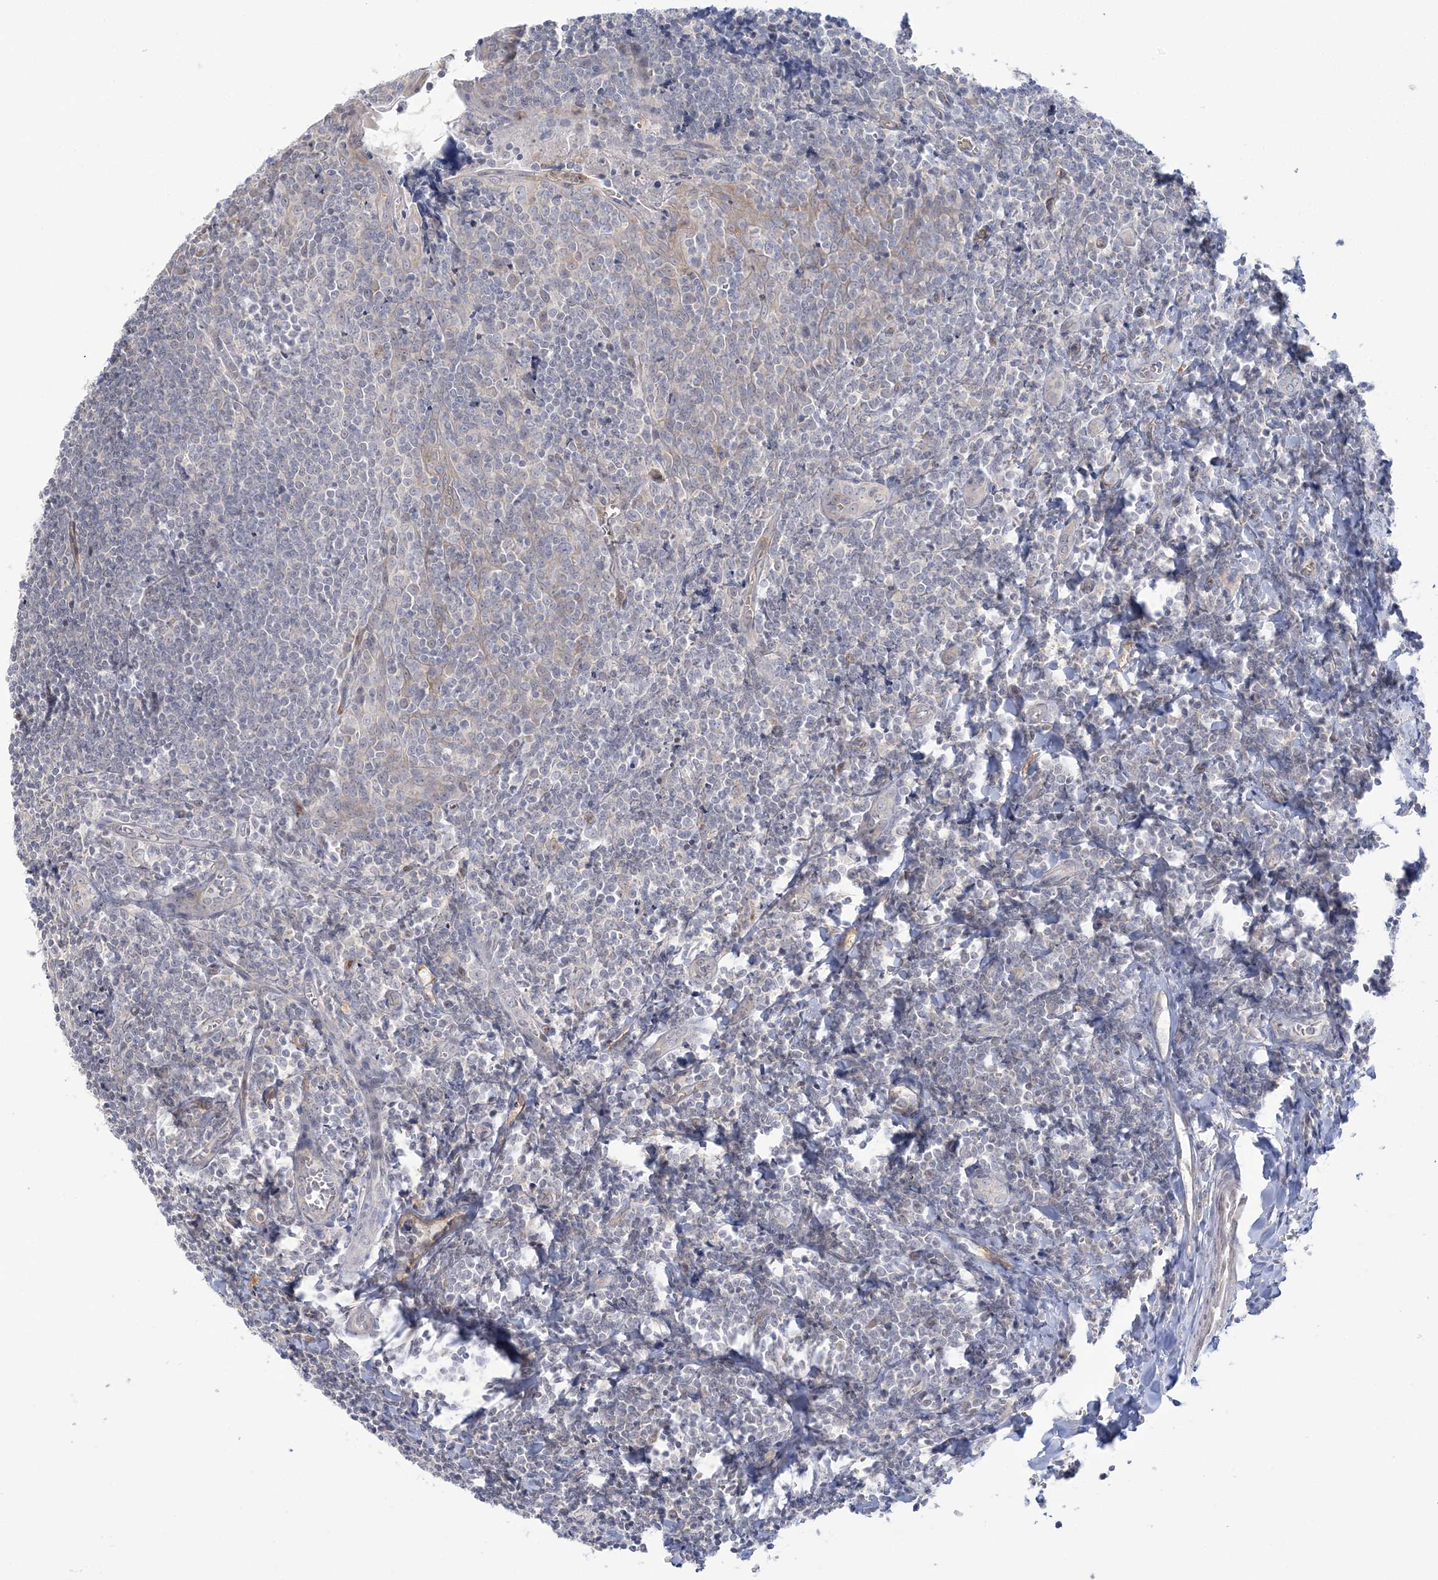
{"staining": {"intensity": "negative", "quantity": "none", "location": "none"}, "tissue": "tonsil", "cell_type": "Germinal center cells", "image_type": "normal", "snomed": [{"axis": "morphology", "description": "Normal tissue, NOS"}, {"axis": "topography", "description": "Tonsil"}], "caption": "Protein analysis of benign tonsil exhibits no significant staining in germinal center cells.", "gene": "FARSB", "patient": {"sex": "male", "age": 27}}